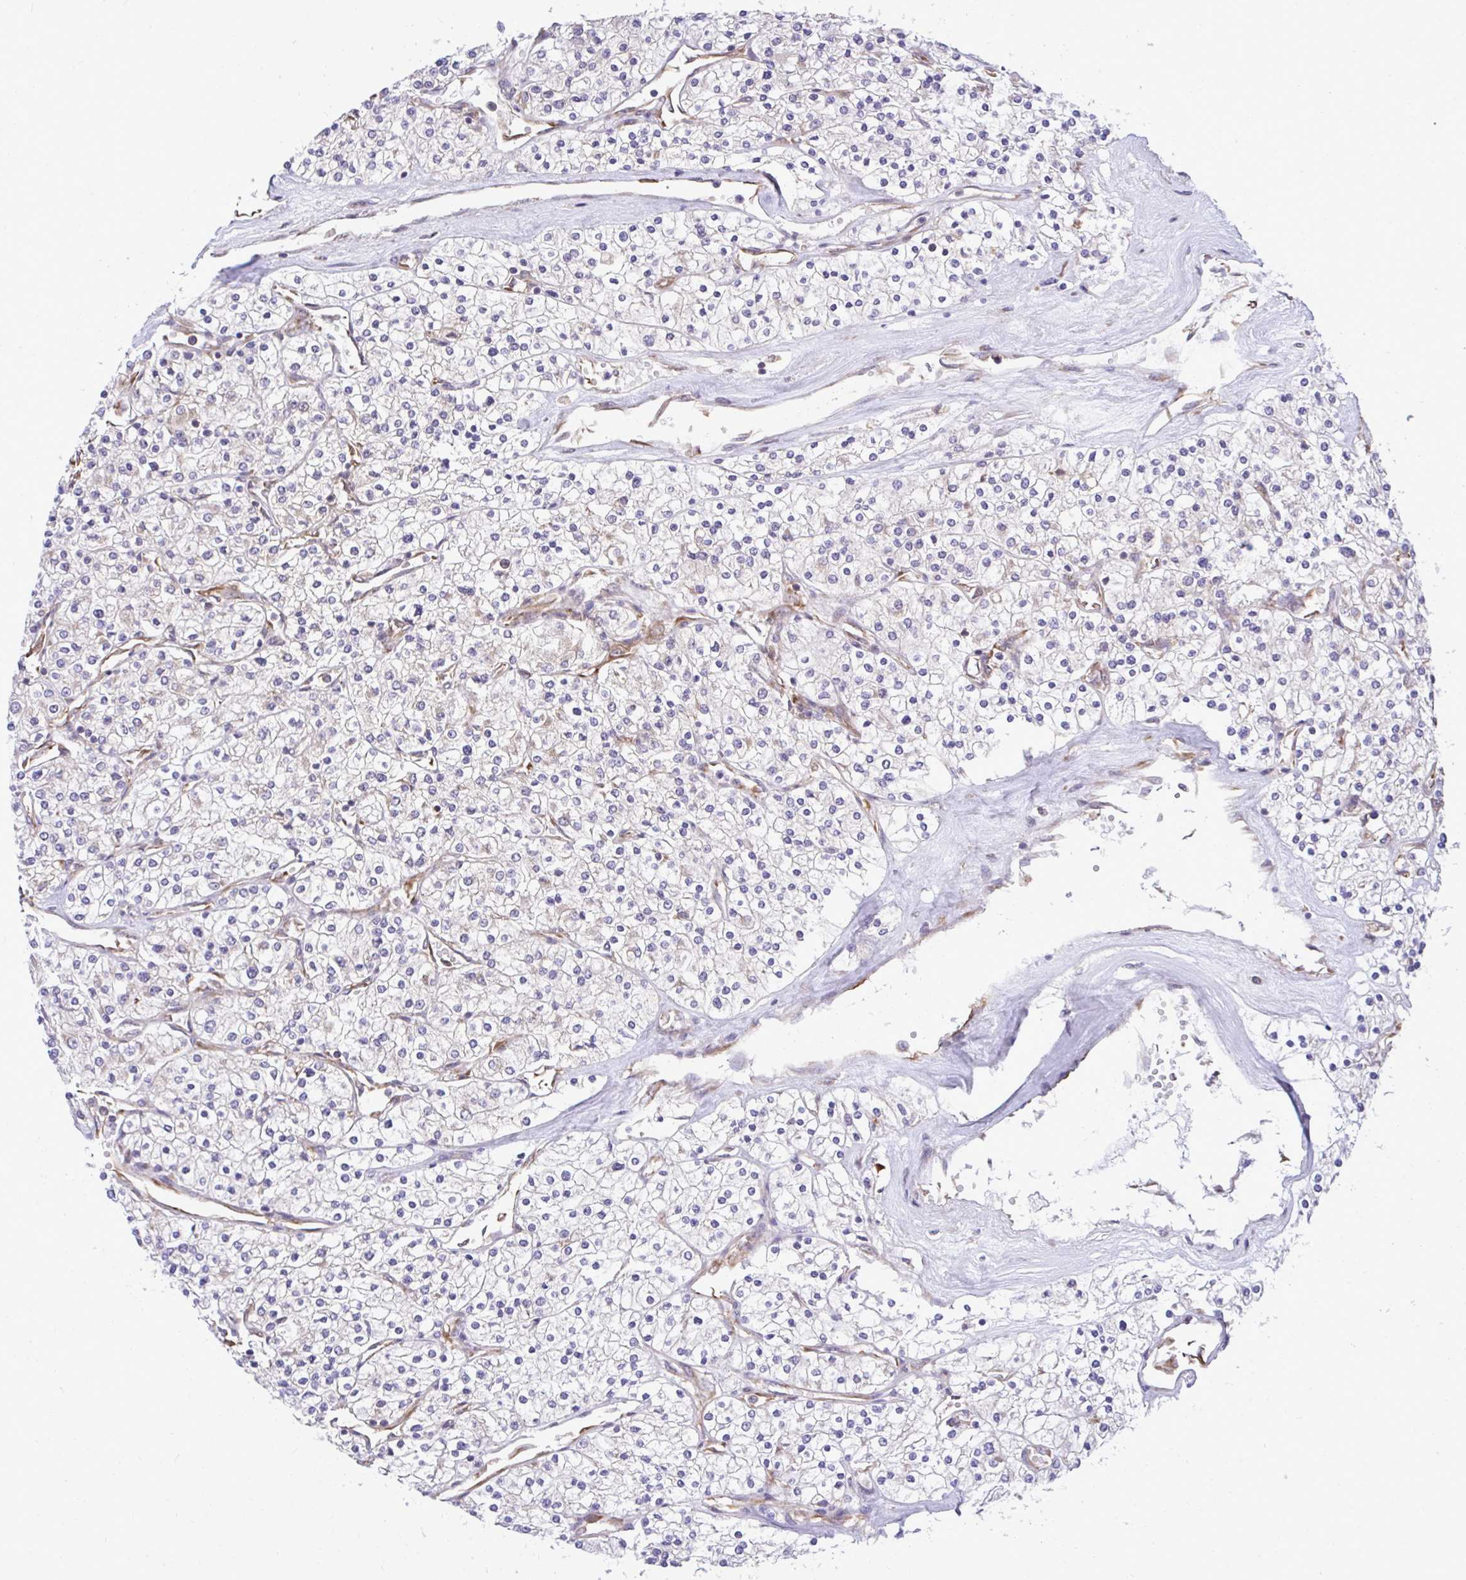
{"staining": {"intensity": "negative", "quantity": "none", "location": "none"}, "tissue": "renal cancer", "cell_type": "Tumor cells", "image_type": "cancer", "snomed": [{"axis": "morphology", "description": "Adenocarcinoma, NOS"}, {"axis": "topography", "description": "Kidney"}], "caption": "IHC of human renal cancer displays no expression in tumor cells. (Stains: DAB IHC with hematoxylin counter stain, Microscopy: brightfield microscopy at high magnification).", "gene": "RPS15", "patient": {"sex": "male", "age": 80}}